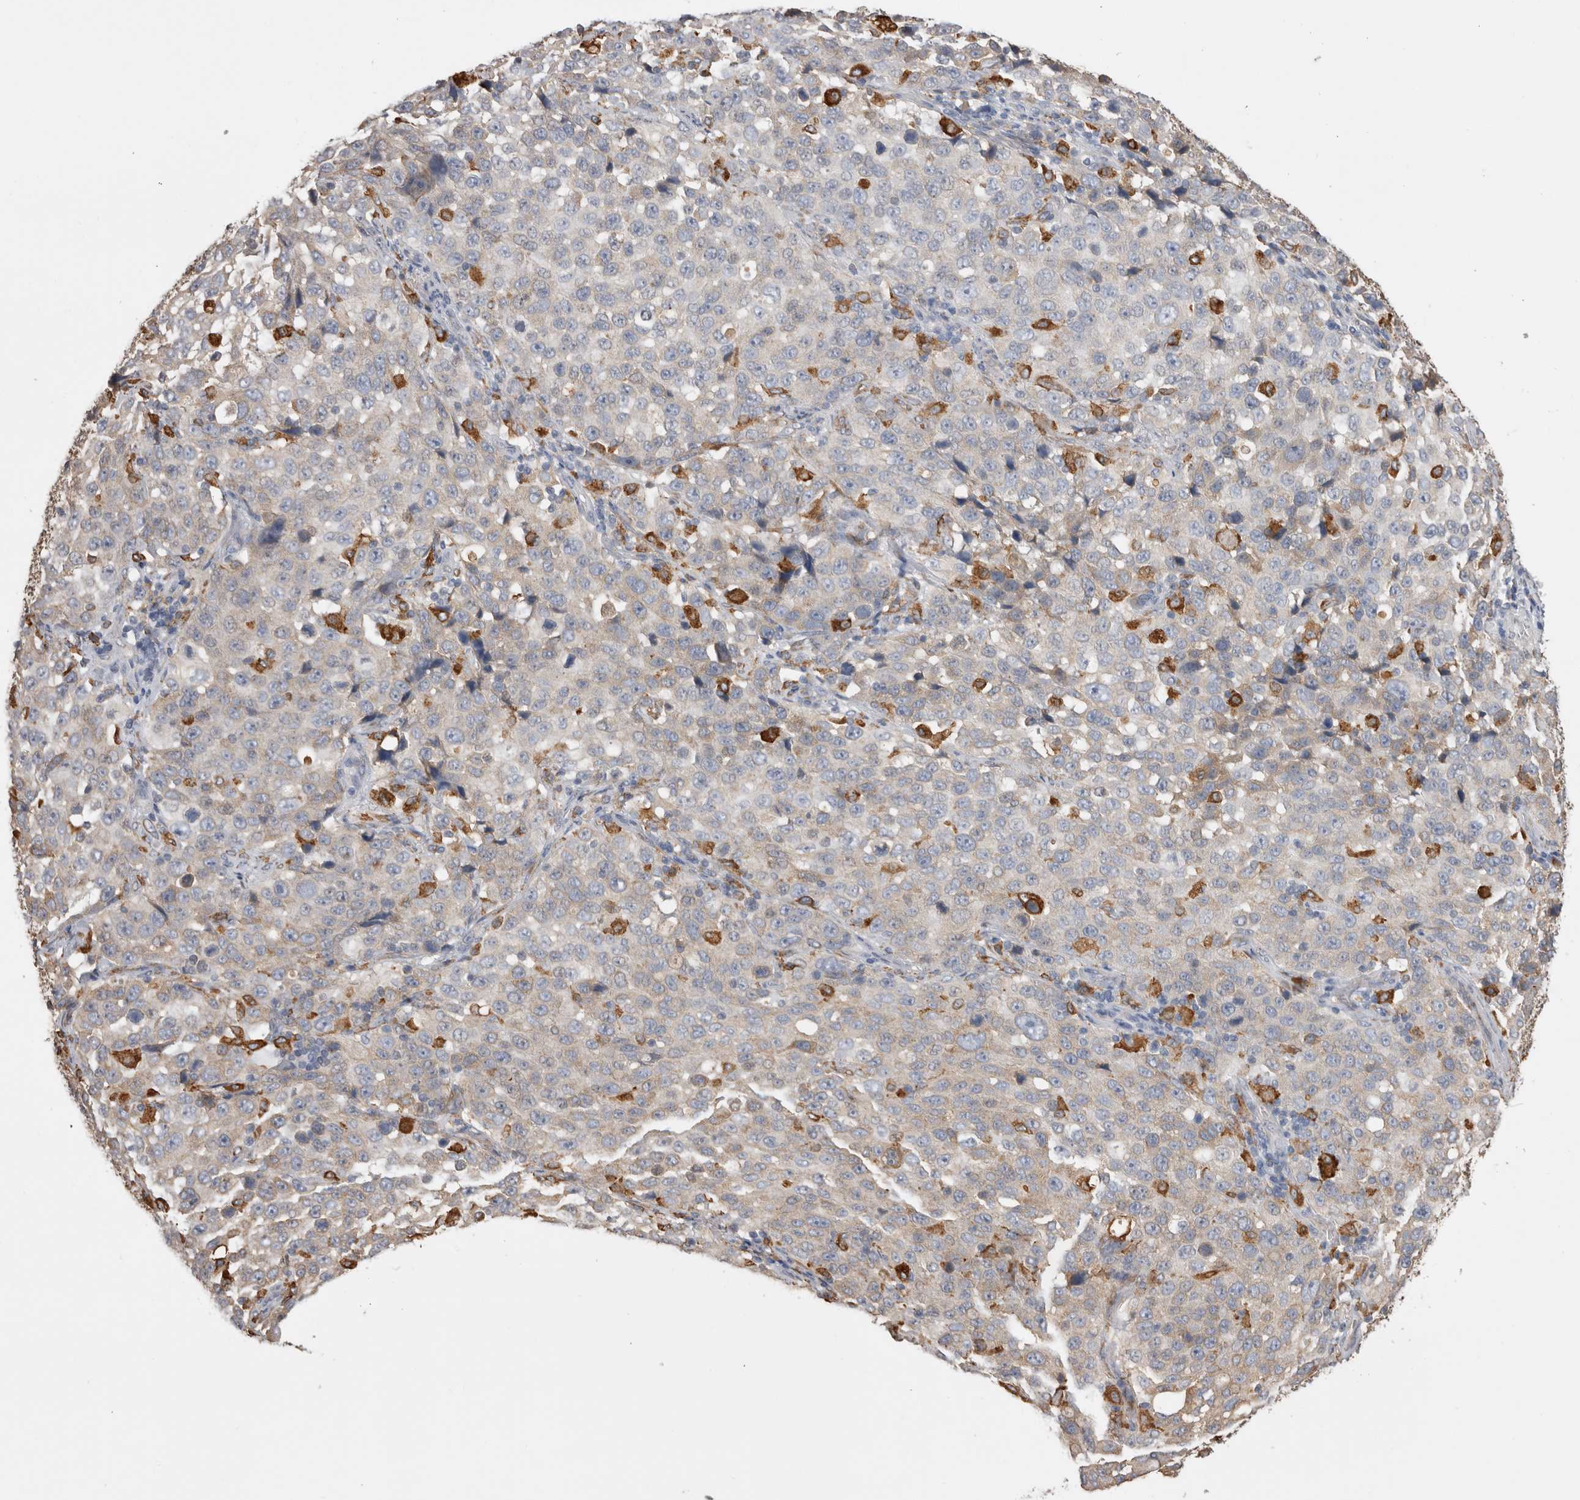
{"staining": {"intensity": "negative", "quantity": "none", "location": "none"}, "tissue": "stomach cancer", "cell_type": "Tumor cells", "image_type": "cancer", "snomed": [{"axis": "morphology", "description": "Normal tissue, NOS"}, {"axis": "morphology", "description": "Adenocarcinoma, NOS"}, {"axis": "topography", "description": "Stomach"}], "caption": "Image shows no protein staining in tumor cells of stomach cancer (adenocarcinoma) tissue.", "gene": "LRPAP1", "patient": {"sex": "male", "age": 48}}